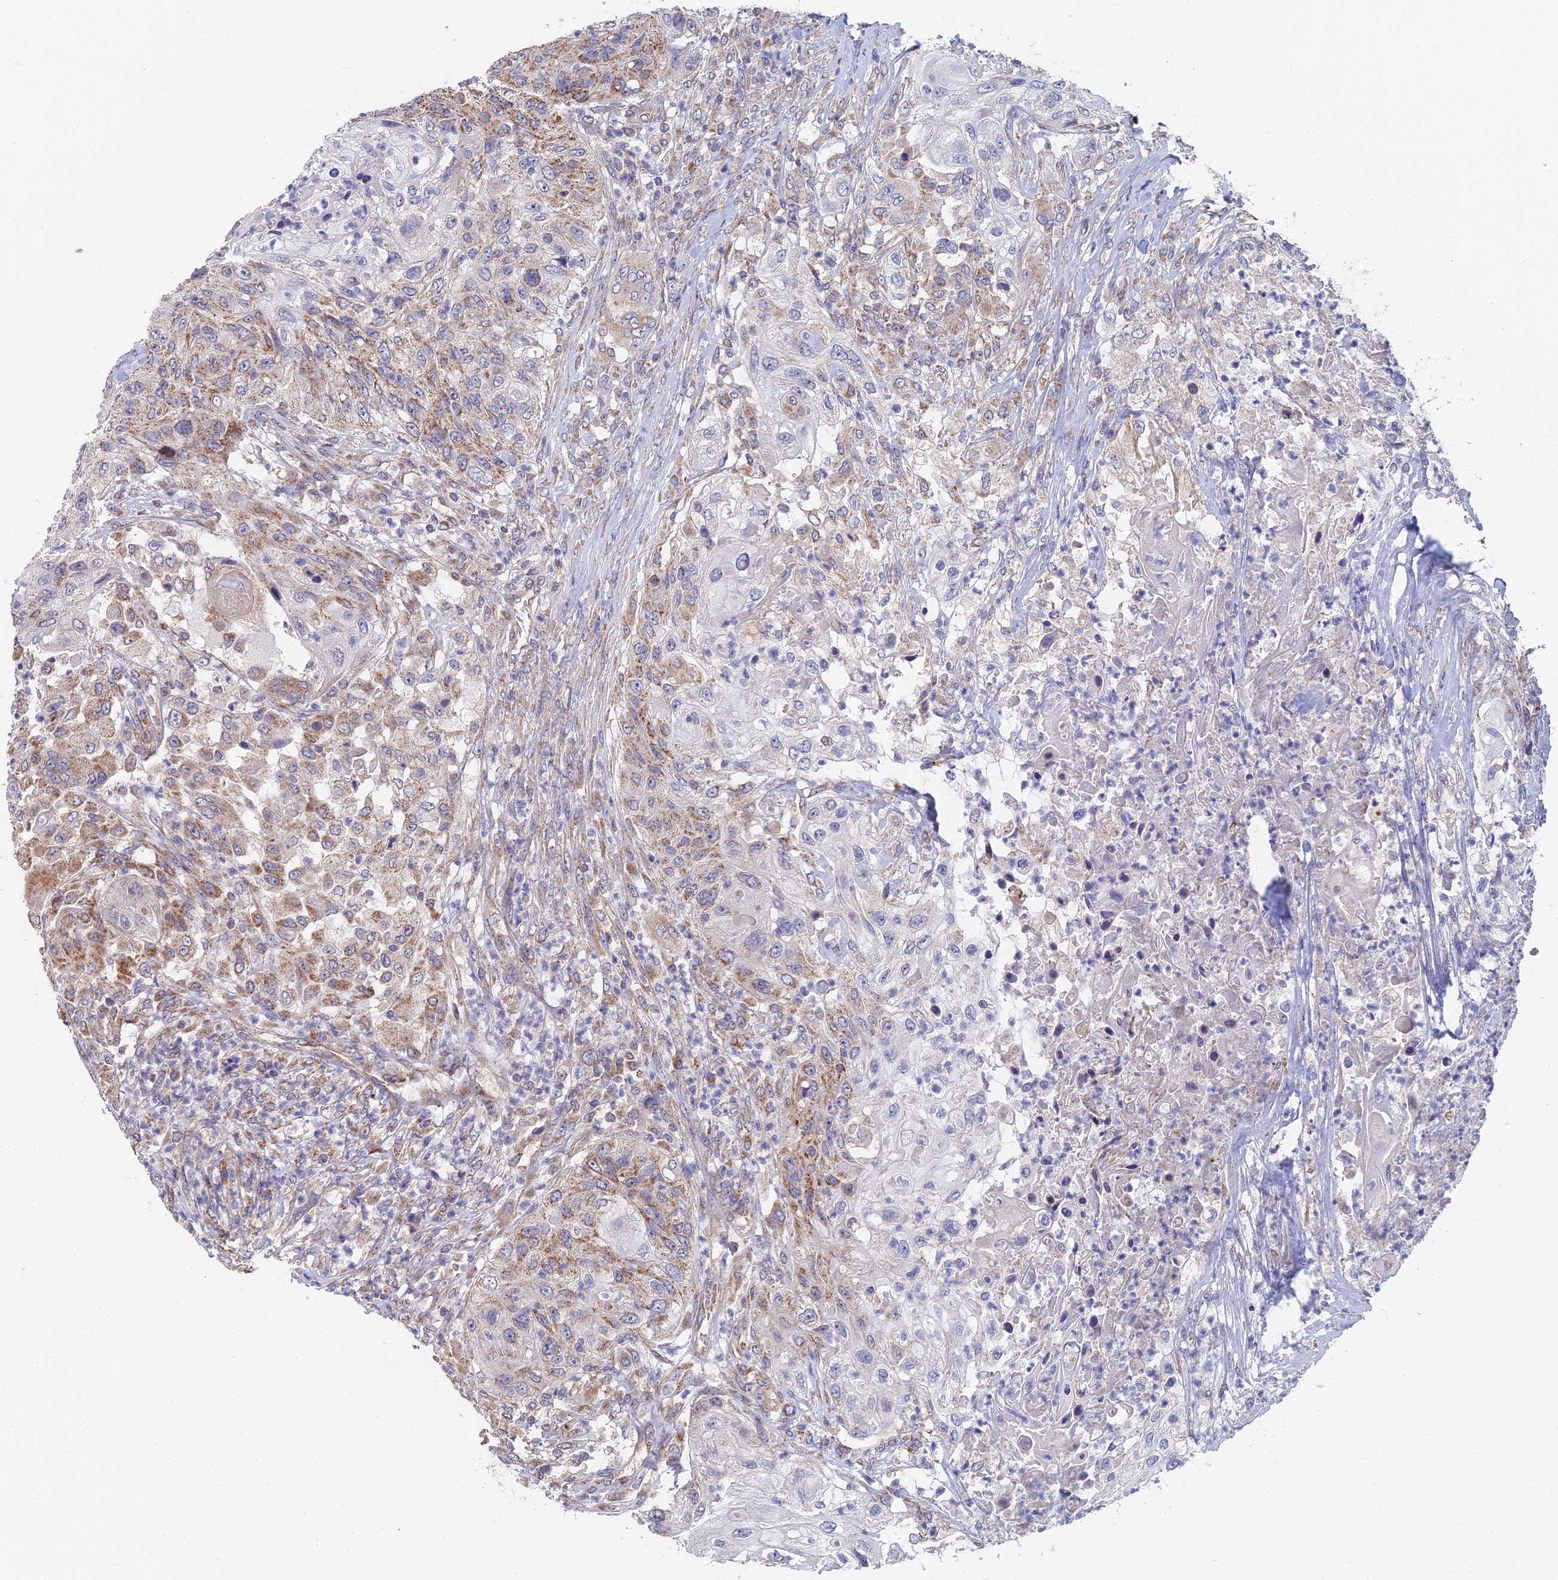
{"staining": {"intensity": "moderate", "quantity": "25%-75%", "location": "cytoplasmic/membranous"}, "tissue": "urothelial cancer", "cell_type": "Tumor cells", "image_type": "cancer", "snomed": [{"axis": "morphology", "description": "Urothelial carcinoma, High grade"}, {"axis": "topography", "description": "Urinary bladder"}], "caption": "The photomicrograph exhibits staining of urothelial cancer, revealing moderate cytoplasmic/membranous protein staining (brown color) within tumor cells.", "gene": "ECSIT", "patient": {"sex": "female", "age": 60}}